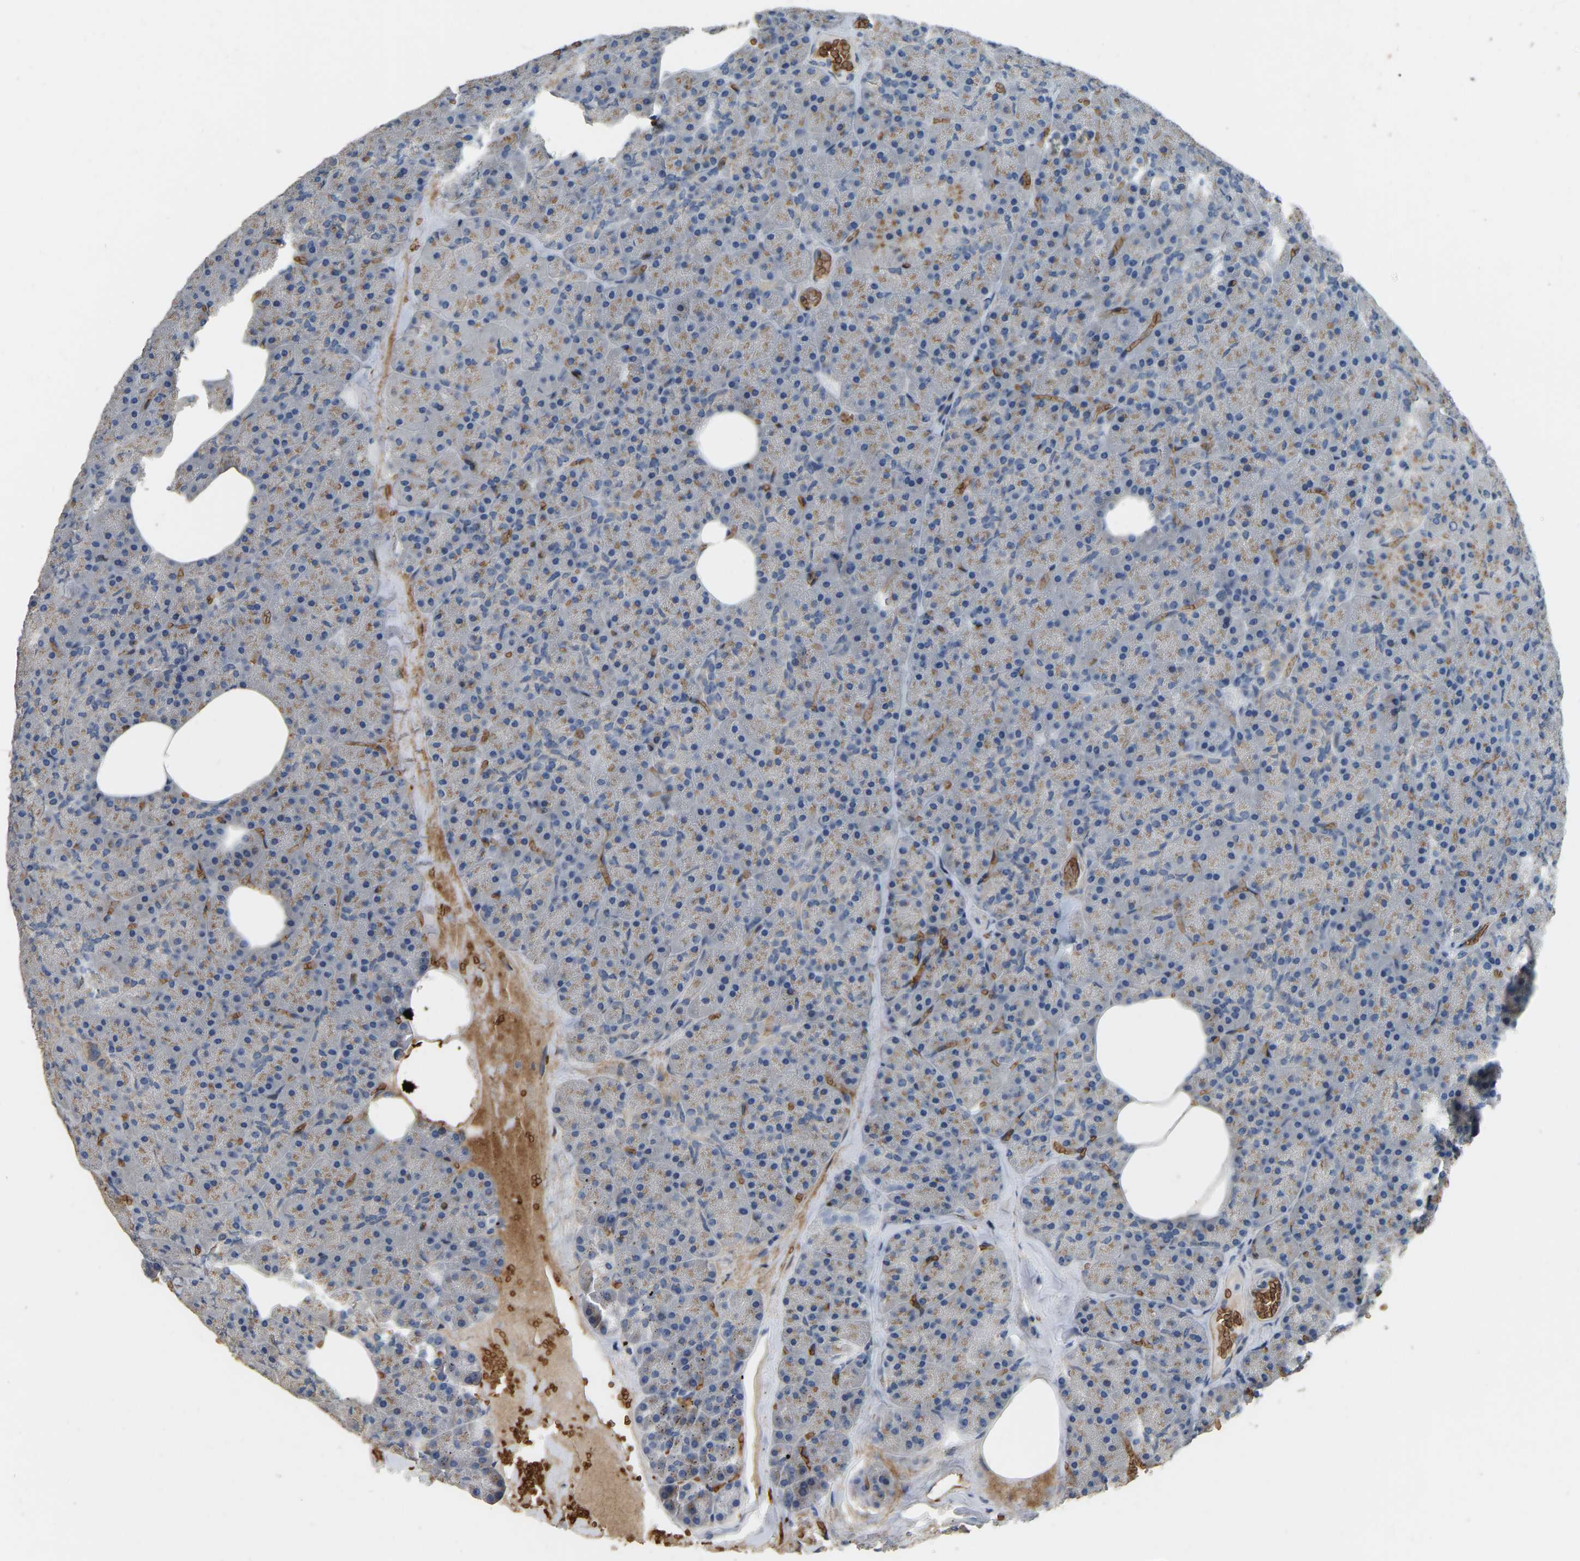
{"staining": {"intensity": "moderate", "quantity": ">75%", "location": "cytoplasmic/membranous"}, "tissue": "pancreas", "cell_type": "Exocrine glandular cells", "image_type": "normal", "snomed": [{"axis": "morphology", "description": "Normal tissue, NOS"}, {"axis": "morphology", "description": "Carcinoid, malignant, NOS"}, {"axis": "topography", "description": "Pancreas"}], "caption": "The micrograph shows staining of unremarkable pancreas, revealing moderate cytoplasmic/membranous protein expression (brown color) within exocrine glandular cells.", "gene": "CFAP298", "patient": {"sex": "female", "age": 35}}